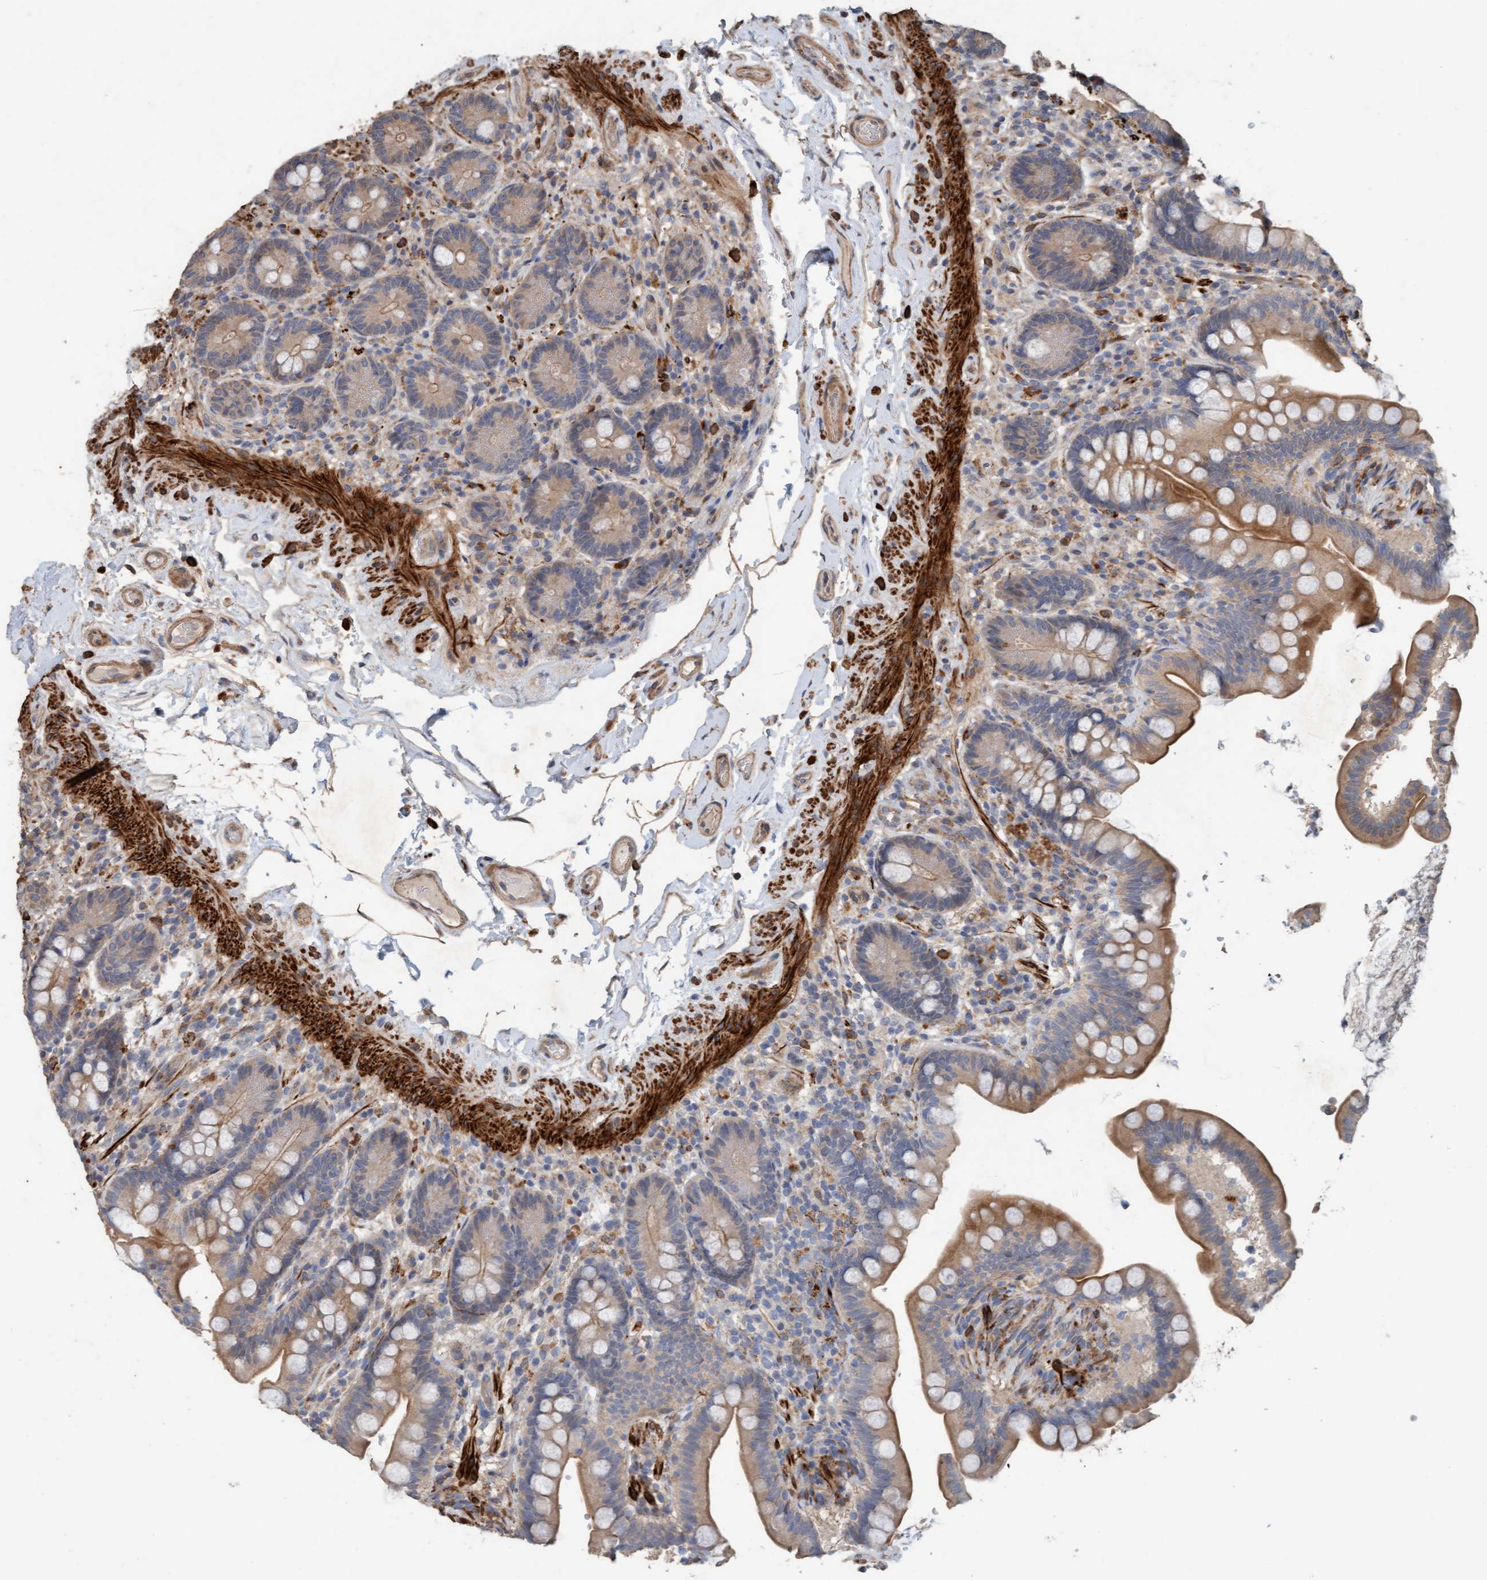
{"staining": {"intensity": "weak", "quantity": ">75%", "location": "cytoplasmic/membranous"}, "tissue": "colon", "cell_type": "Endothelial cells", "image_type": "normal", "snomed": [{"axis": "morphology", "description": "Normal tissue, NOS"}, {"axis": "topography", "description": "Smooth muscle"}, {"axis": "topography", "description": "Colon"}], "caption": "A photomicrograph of human colon stained for a protein demonstrates weak cytoplasmic/membranous brown staining in endothelial cells.", "gene": "LONRF1", "patient": {"sex": "male", "age": 73}}